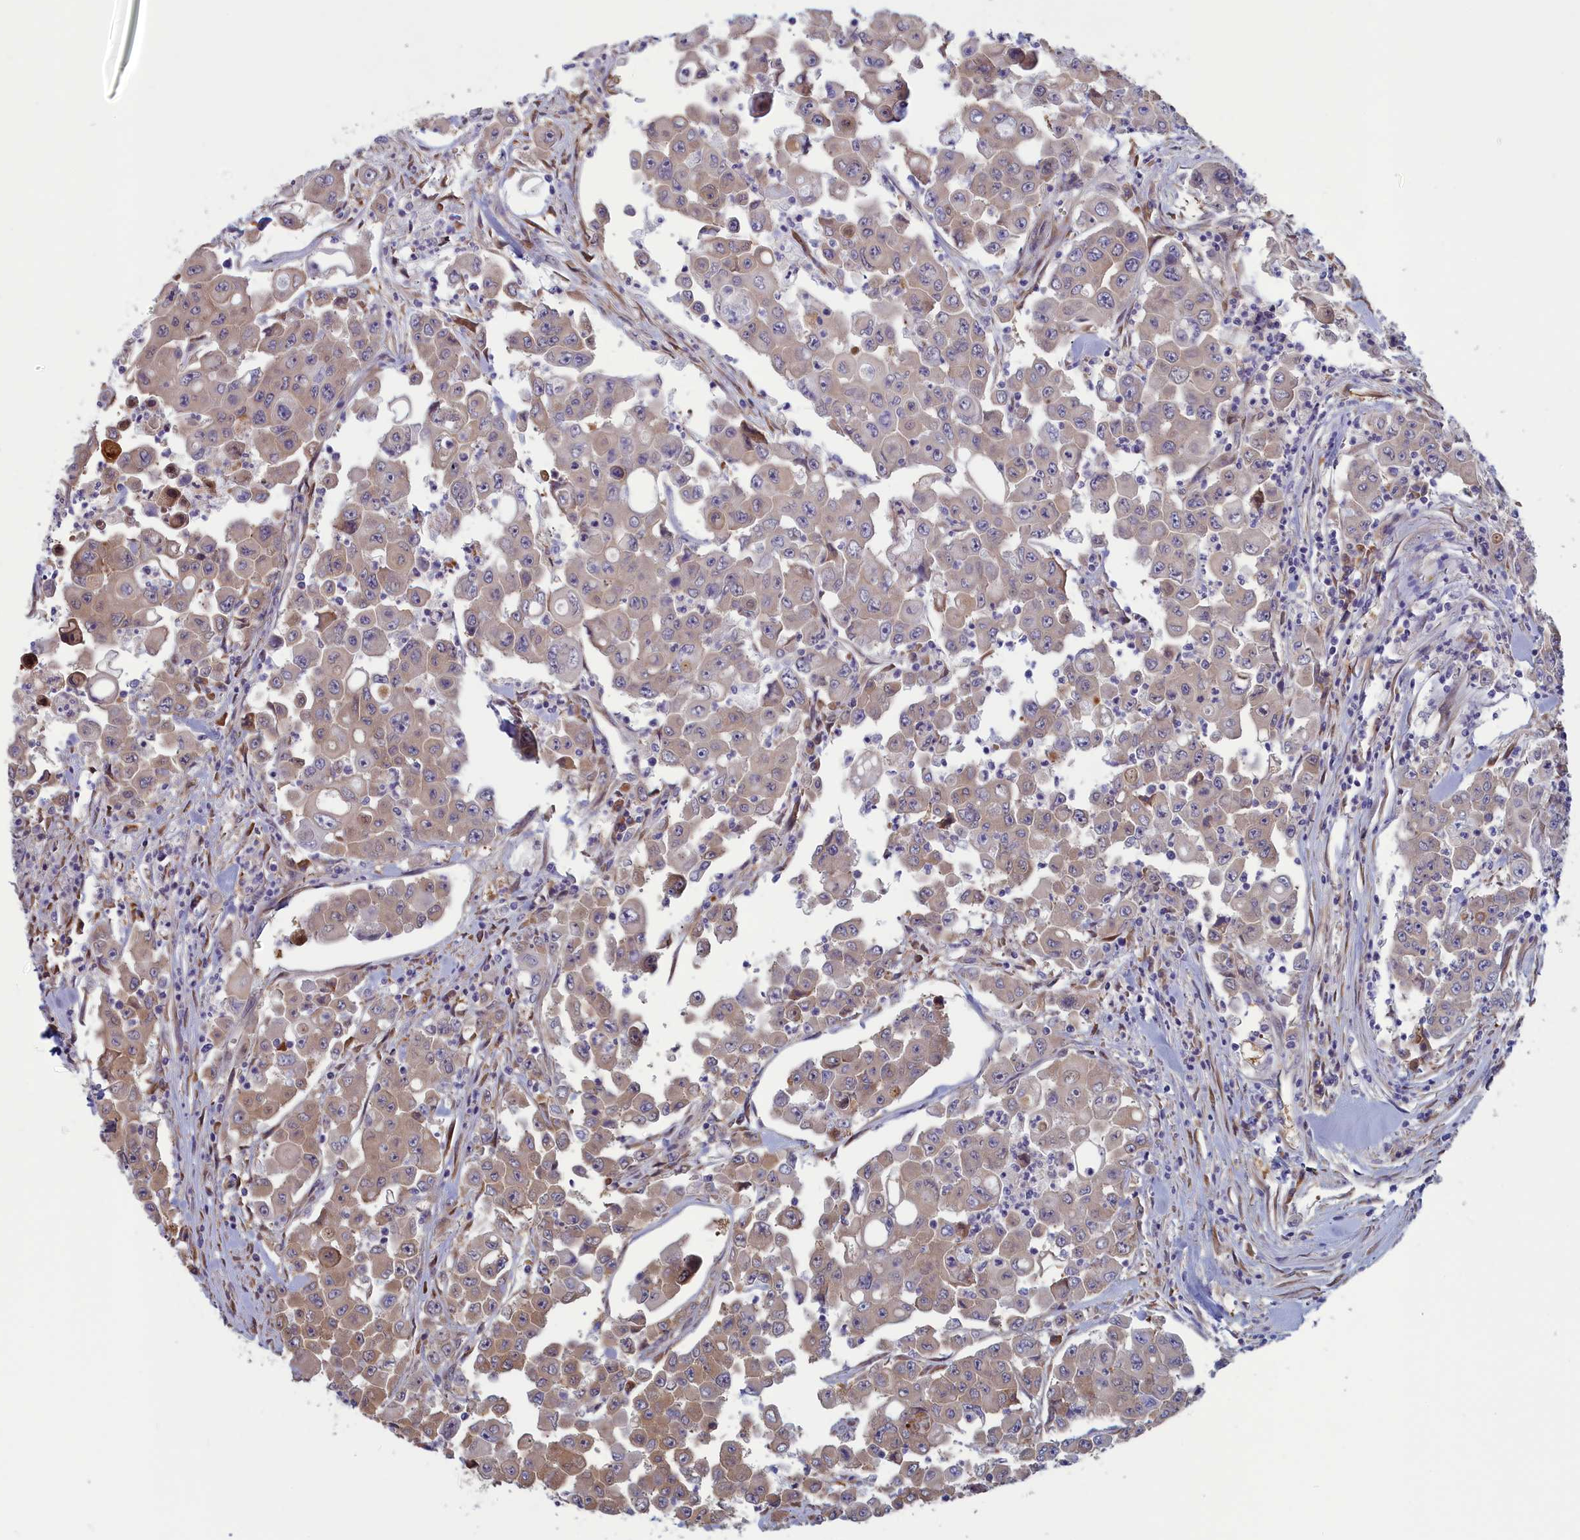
{"staining": {"intensity": "moderate", "quantity": "25%-75%", "location": "cytoplasmic/membranous"}, "tissue": "colorectal cancer", "cell_type": "Tumor cells", "image_type": "cancer", "snomed": [{"axis": "morphology", "description": "Adenocarcinoma, NOS"}, {"axis": "topography", "description": "Colon"}], "caption": "Protein staining of adenocarcinoma (colorectal) tissue exhibits moderate cytoplasmic/membranous positivity in approximately 25%-75% of tumor cells.", "gene": "SYNDIG1L", "patient": {"sex": "male", "age": 51}}